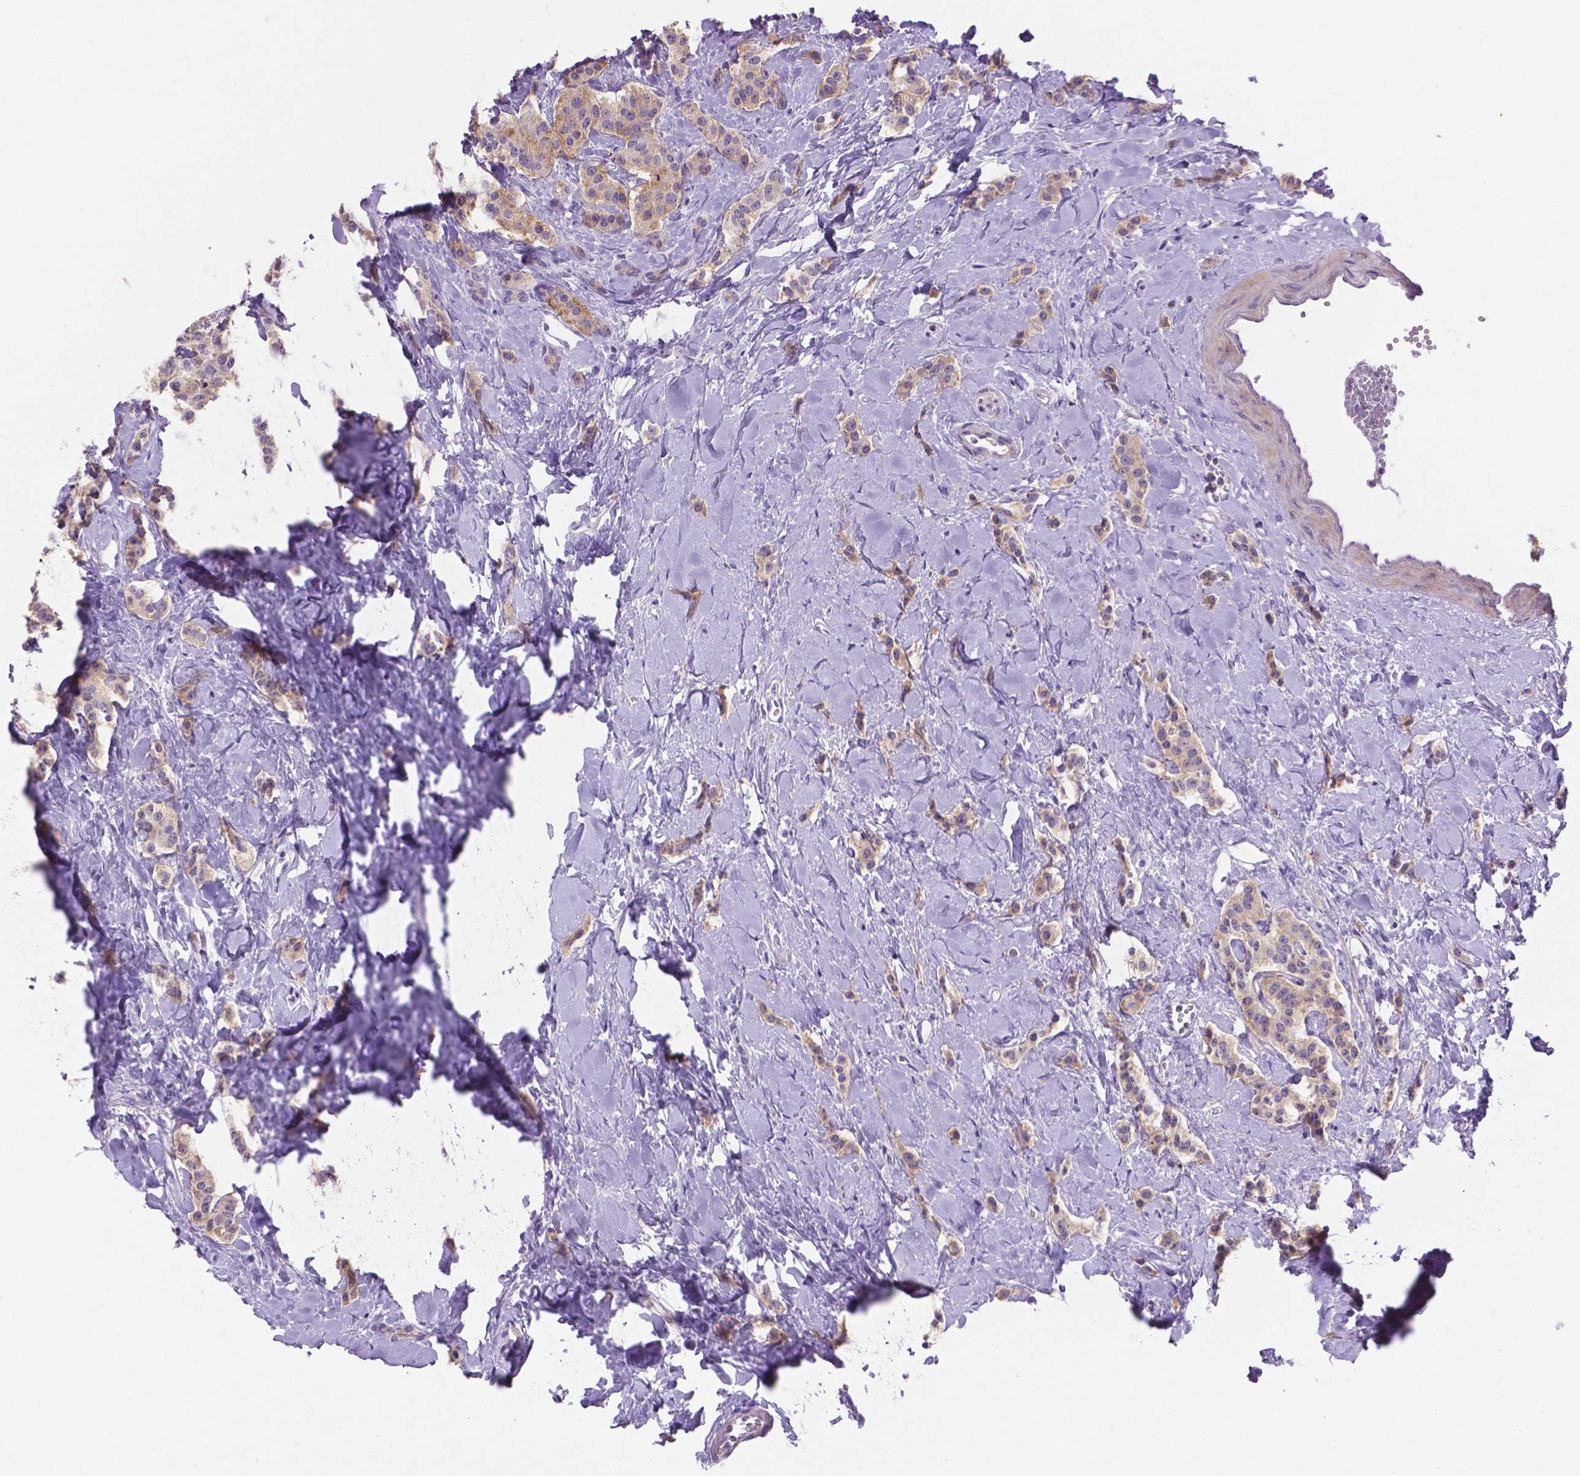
{"staining": {"intensity": "weak", "quantity": "<25%", "location": "cytoplasmic/membranous"}, "tissue": "carcinoid", "cell_type": "Tumor cells", "image_type": "cancer", "snomed": [{"axis": "morphology", "description": "Normal tissue, NOS"}, {"axis": "morphology", "description": "Carcinoid, malignant, NOS"}, {"axis": "topography", "description": "Pancreas"}], "caption": "This is an immunohistochemistry (IHC) image of carcinoid (malignant). There is no staining in tumor cells.", "gene": "CDH7", "patient": {"sex": "male", "age": 36}}